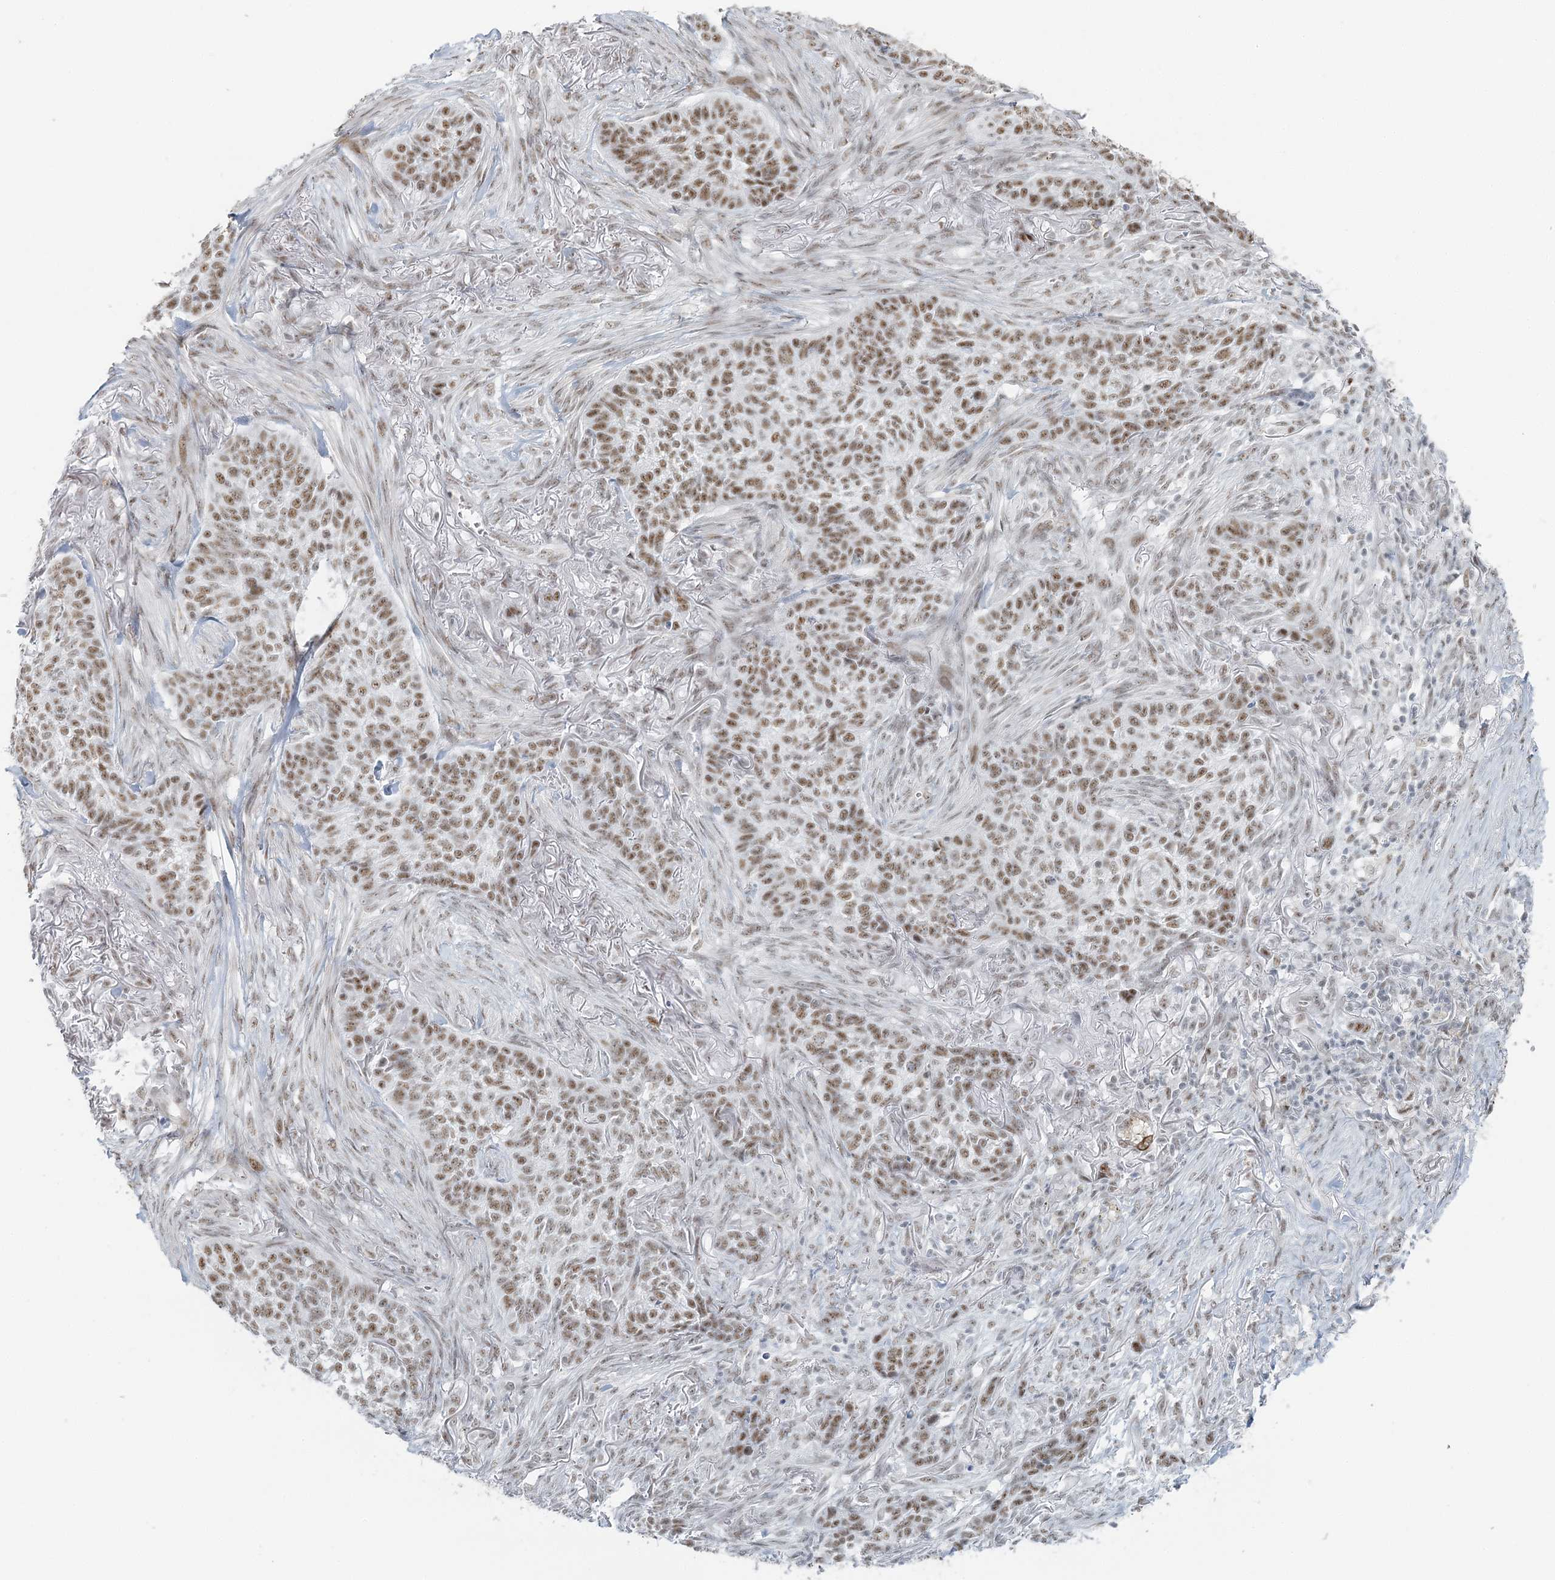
{"staining": {"intensity": "moderate", "quantity": ">75%", "location": "nuclear"}, "tissue": "skin cancer", "cell_type": "Tumor cells", "image_type": "cancer", "snomed": [{"axis": "morphology", "description": "Basal cell carcinoma"}, {"axis": "topography", "description": "Skin"}], "caption": "Protein expression analysis of basal cell carcinoma (skin) exhibits moderate nuclear positivity in approximately >75% of tumor cells. Using DAB (3,3'-diaminobenzidine) (brown) and hematoxylin (blue) stains, captured at high magnification using brightfield microscopy.", "gene": "U2SURP", "patient": {"sex": "male", "age": 85}}